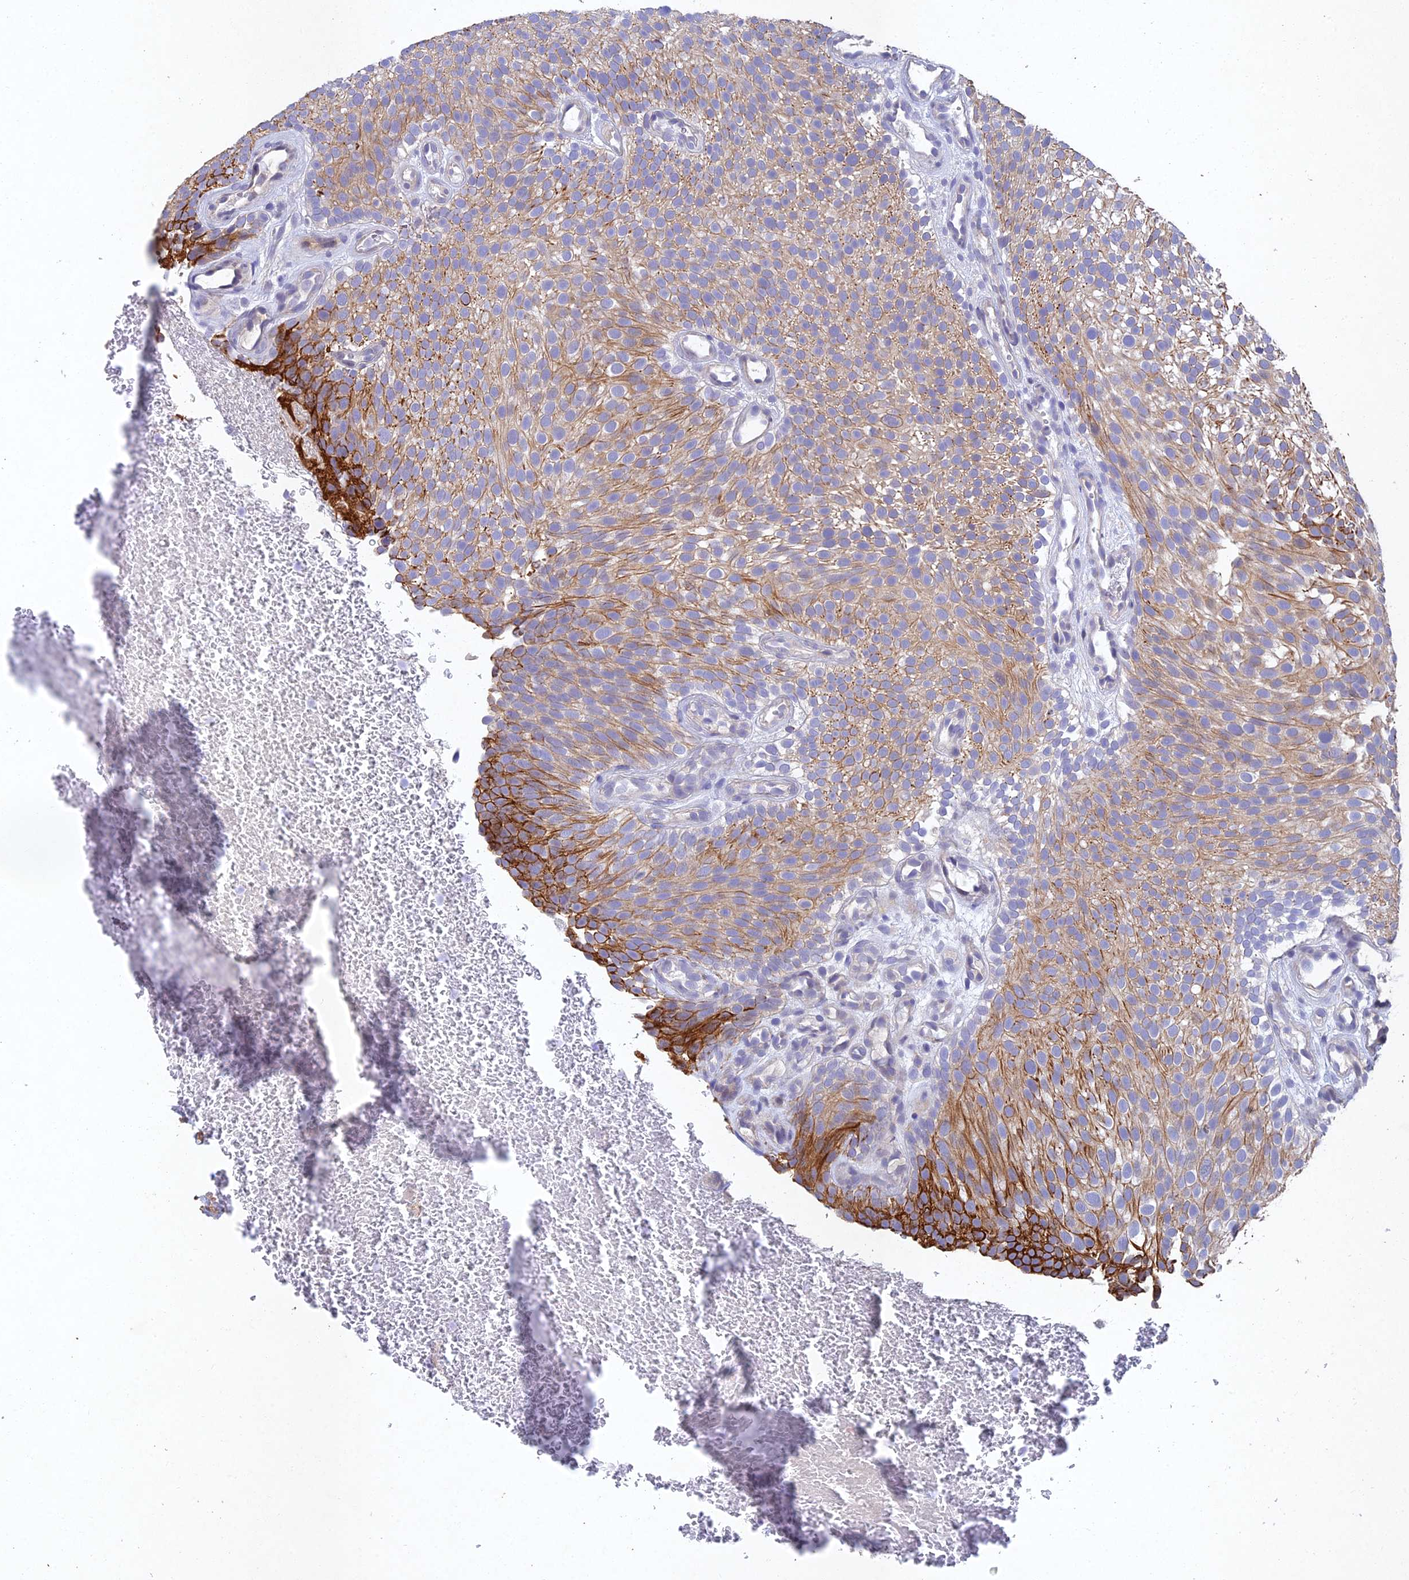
{"staining": {"intensity": "strong", "quantity": "<25%", "location": "cytoplasmic/membranous"}, "tissue": "urothelial cancer", "cell_type": "Tumor cells", "image_type": "cancer", "snomed": [{"axis": "morphology", "description": "Urothelial carcinoma, Low grade"}, {"axis": "topography", "description": "Urinary bladder"}], "caption": "The image displays immunohistochemical staining of urothelial carcinoma (low-grade). There is strong cytoplasmic/membranous staining is identified in about <25% of tumor cells.", "gene": "NSMCE1", "patient": {"sex": "male", "age": 78}}